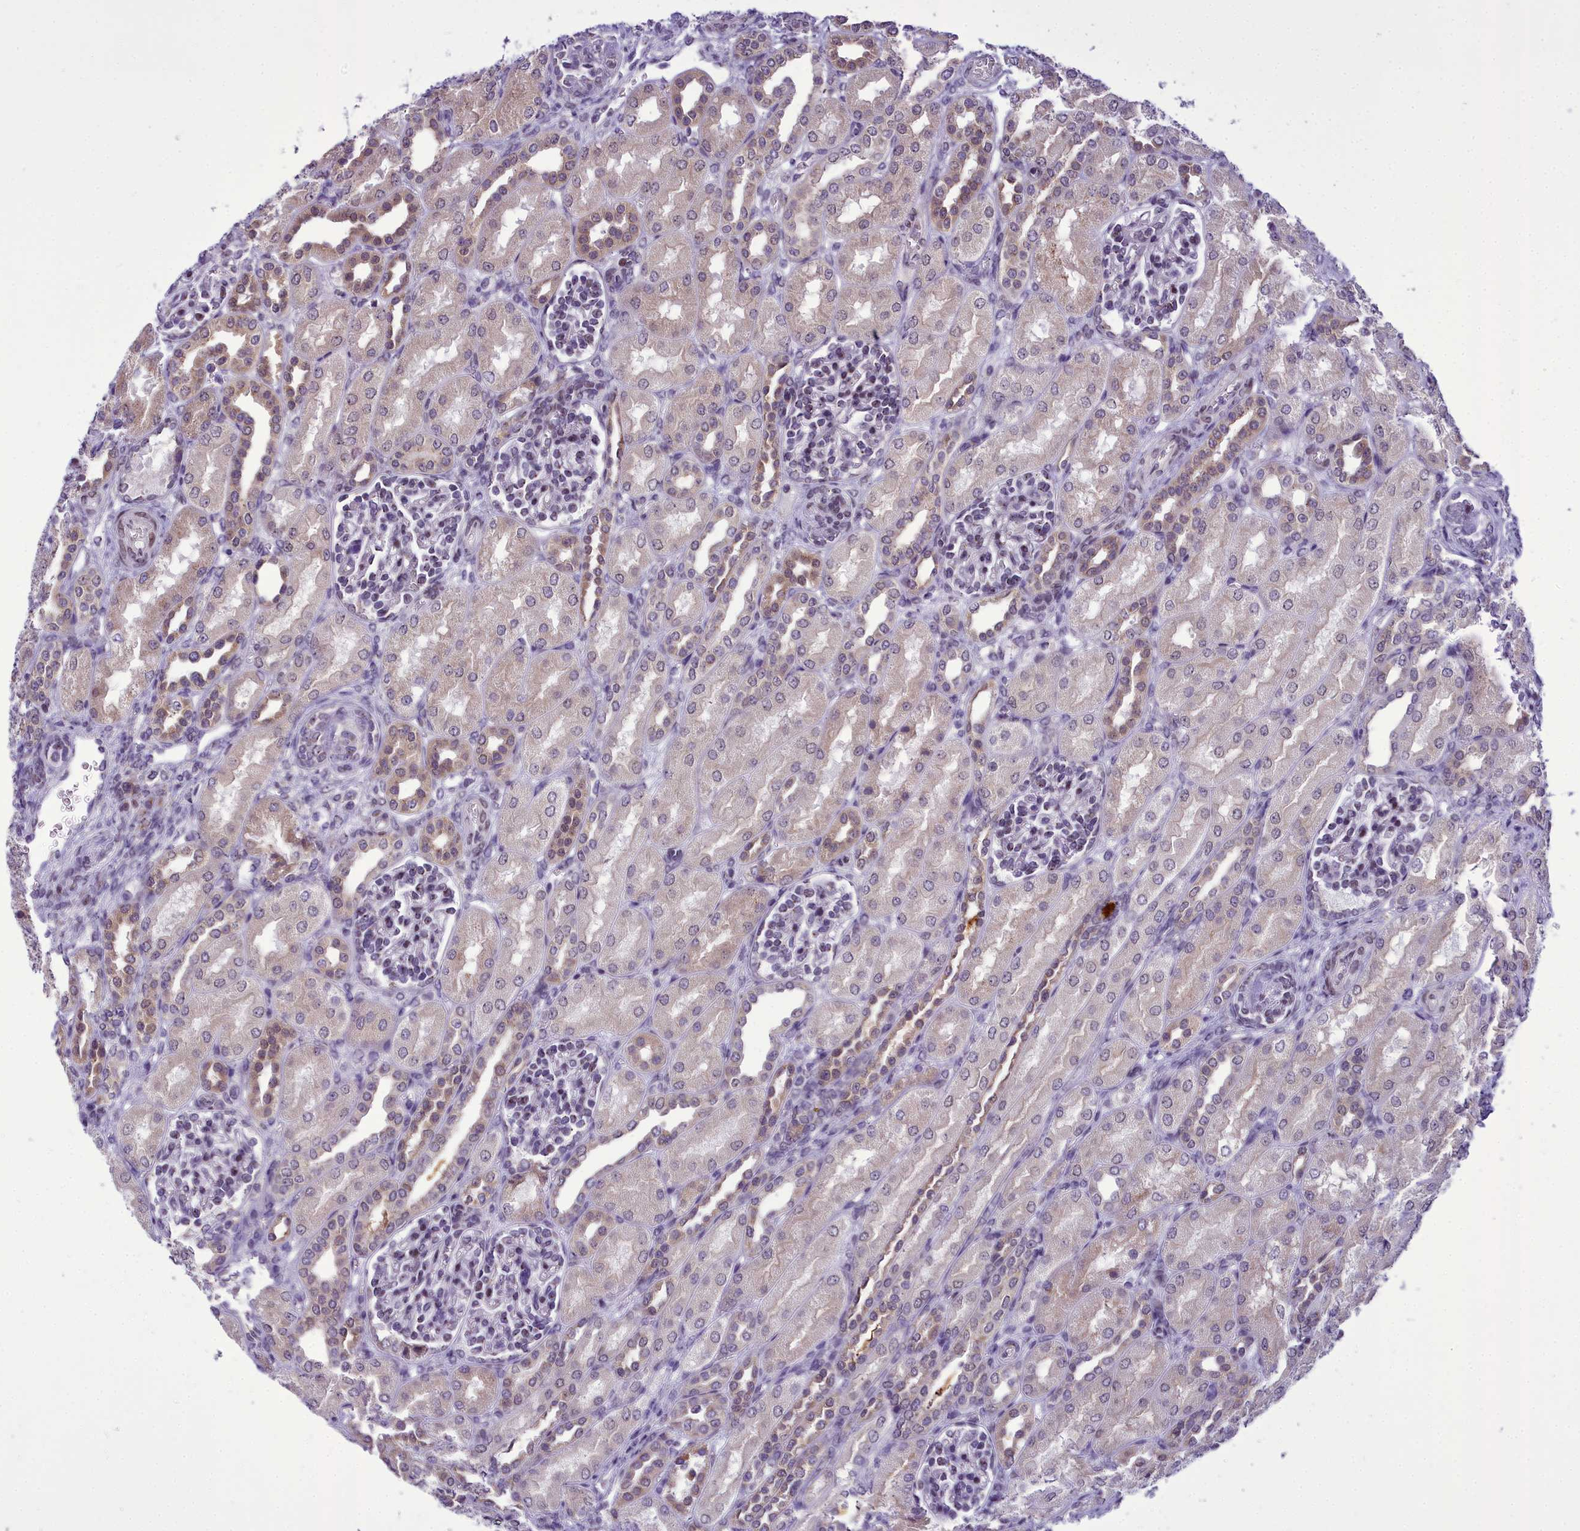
{"staining": {"intensity": "weak", "quantity": "25%-75%", "location": "nuclear"}, "tissue": "kidney", "cell_type": "Cells in glomeruli", "image_type": "normal", "snomed": [{"axis": "morphology", "description": "Normal tissue, NOS"}, {"axis": "morphology", "description": "Neoplasm, malignant, NOS"}, {"axis": "topography", "description": "Kidney"}], "caption": "Immunohistochemistry (IHC) of normal human kidney exhibits low levels of weak nuclear staining in about 25%-75% of cells in glomeruli.", "gene": "B9D2", "patient": {"sex": "female", "age": 1}}